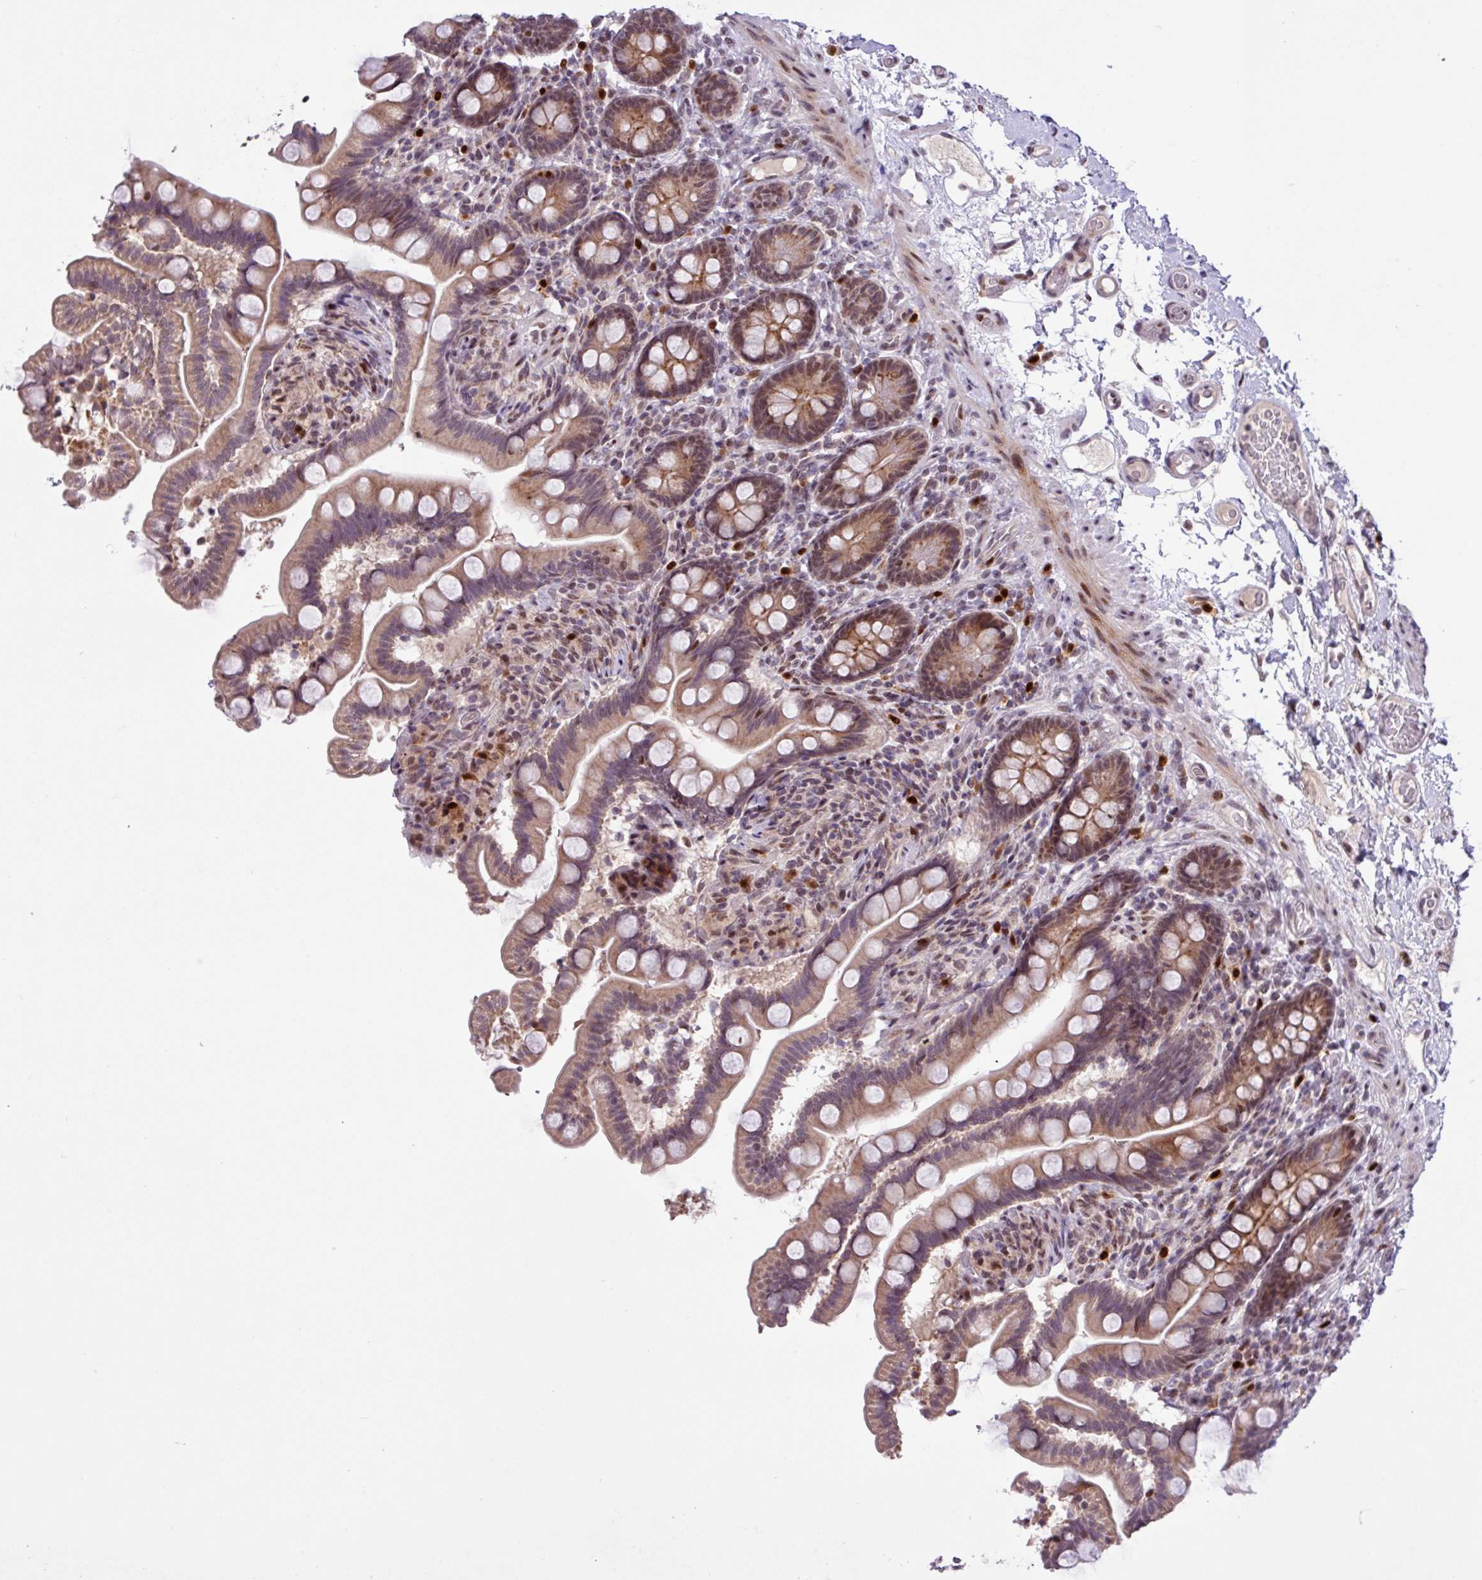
{"staining": {"intensity": "moderate", "quantity": ">75%", "location": "cytoplasmic/membranous,nuclear"}, "tissue": "small intestine", "cell_type": "Glandular cells", "image_type": "normal", "snomed": [{"axis": "morphology", "description": "Normal tissue, NOS"}, {"axis": "topography", "description": "Small intestine"}], "caption": "Protein positivity by immunohistochemistry (IHC) reveals moderate cytoplasmic/membranous,nuclear staining in approximately >75% of glandular cells in normal small intestine.", "gene": "BRD3", "patient": {"sex": "female", "age": 64}}